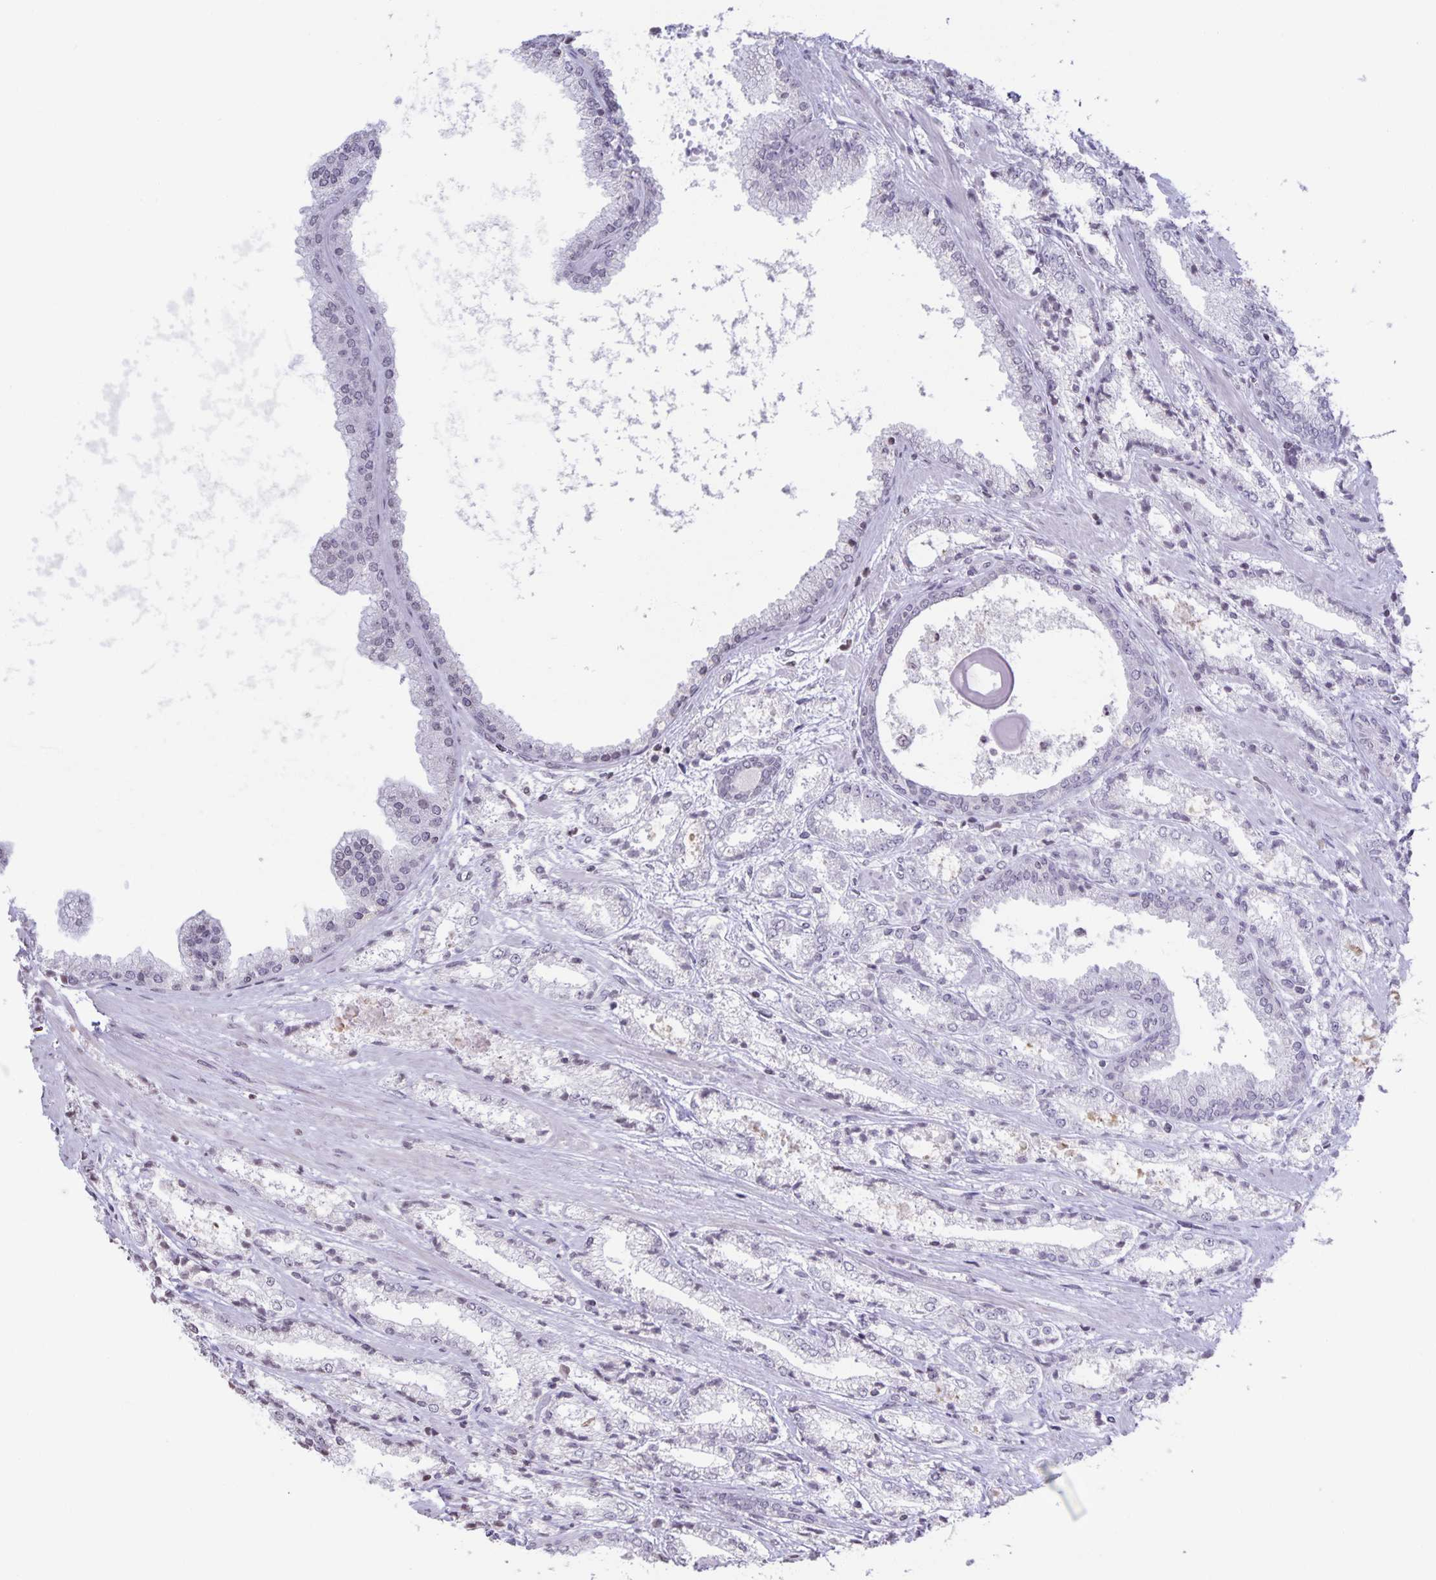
{"staining": {"intensity": "negative", "quantity": "none", "location": "none"}, "tissue": "prostate cancer", "cell_type": "Tumor cells", "image_type": "cancer", "snomed": [{"axis": "morphology", "description": "Adenocarcinoma, High grade"}, {"axis": "topography", "description": "Prostate"}], "caption": "Tumor cells are negative for brown protein staining in prostate cancer.", "gene": "AQP4", "patient": {"sex": "male", "age": 64}}